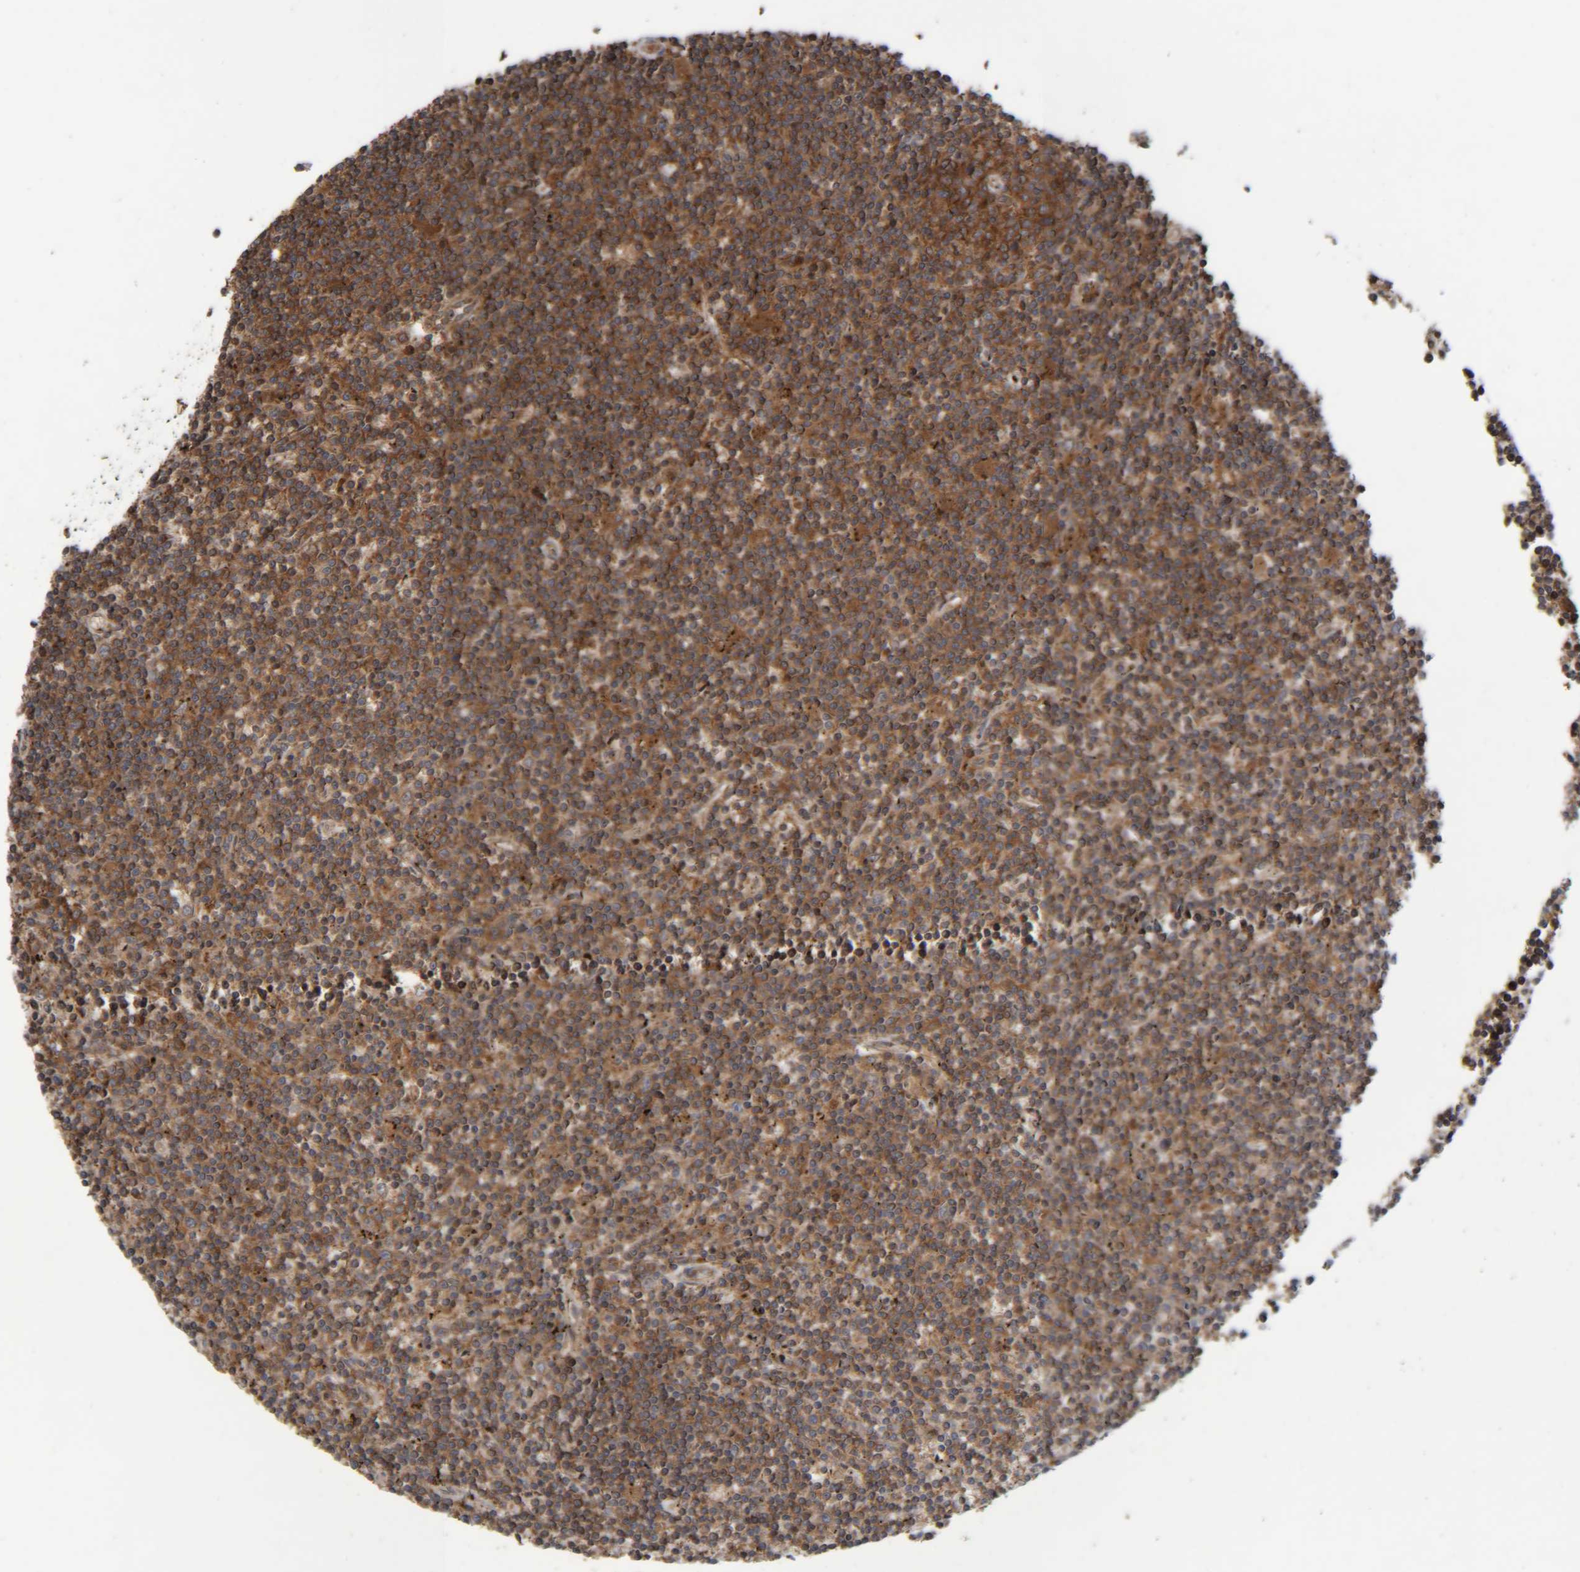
{"staining": {"intensity": "moderate", "quantity": ">75%", "location": "cytoplasmic/membranous"}, "tissue": "lymphoma", "cell_type": "Tumor cells", "image_type": "cancer", "snomed": [{"axis": "morphology", "description": "Malignant lymphoma, non-Hodgkin's type, Low grade"}, {"axis": "topography", "description": "Spleen"}], "caption": "High-power microscopy captured an immunohistochemistry photomicrograph of lymphoma, revealing moderate cytoplasmic/membranous staining in about >75% of tumor cells.", "gene": "CCDC57", "patient": {"sex": "male", "age": 76}}